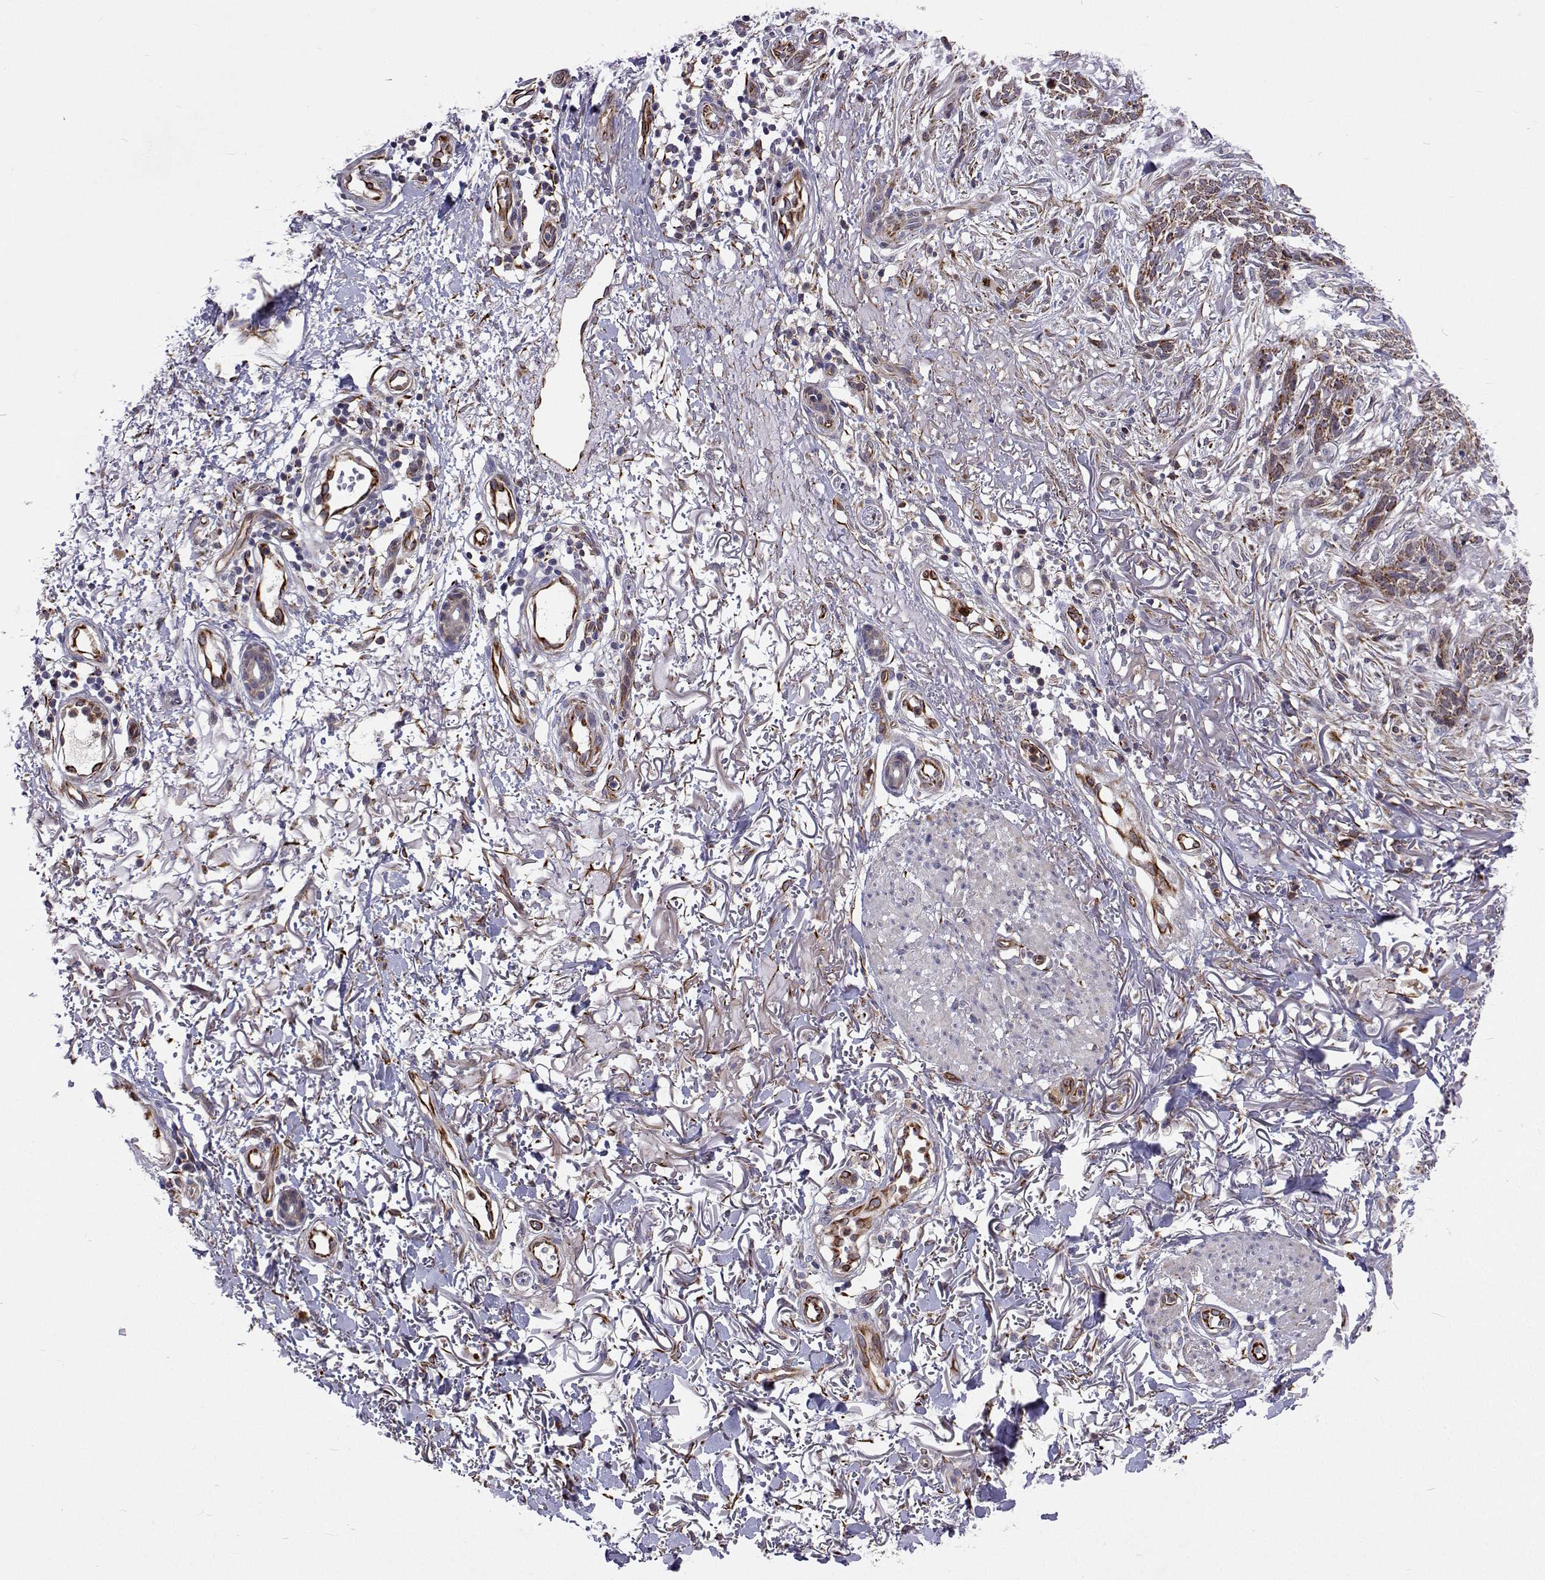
{"staining": {"intensity": "moderate", "quantity": "25%-75%", "location": "cytoplasmic/membranous"}, "tissue": "skin cancer", "cell_type": "Tumor cells", "image_type": "cancer", "snomed": [{"axis": "morphology", "description": "Basal cell carcinoma"}, {"axis": "topography", "description": "Skin"}], "caption": "Human skin cancer (basal cell carcinoma) stained for a protein (brown) exhibits moderate cytoplasmic/membranous positive expression in about 25%-75% of tumor cells.", "gene": "DHTKD1", "patient": {"sex": "male", "age": 74}}